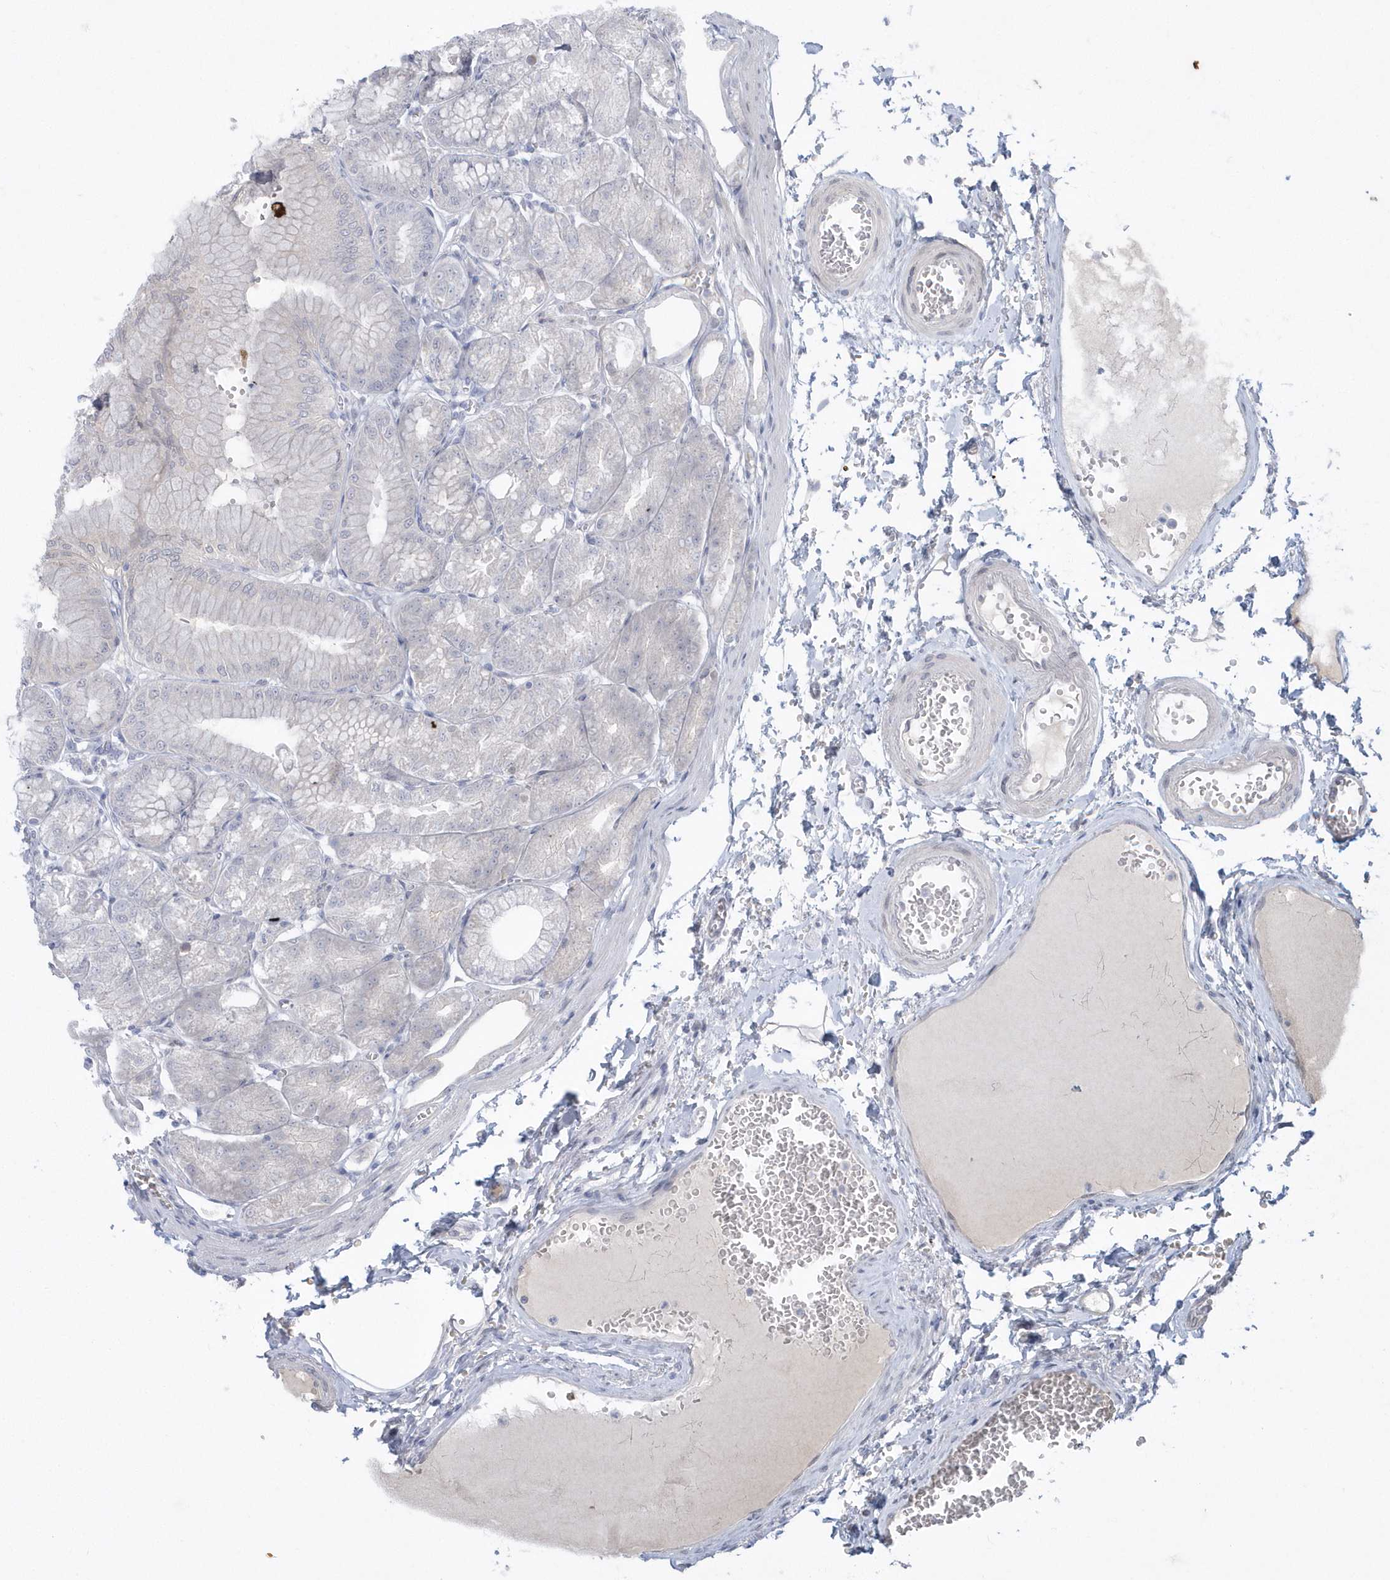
{"staining": {"intensity": "negative", "quantity": "none", "location": "none"}, "tissue": "stomach", "cell_type": "Glandular cells", "image_type": "normal", "snomed": [{"axis": "morphology", "description": "Normal tissue, NOS"}, {"axis": "topography", "description": "Stomach, lower"}], "caption": "High power microscopy image of an IHC photomicrograph of unremarkable stomach, revealing no significant positivity in glandular cells. Nuclei are stained in blue.", "gene": "ZC3H12D", "patient": {"sex": "male", "age": 71}}